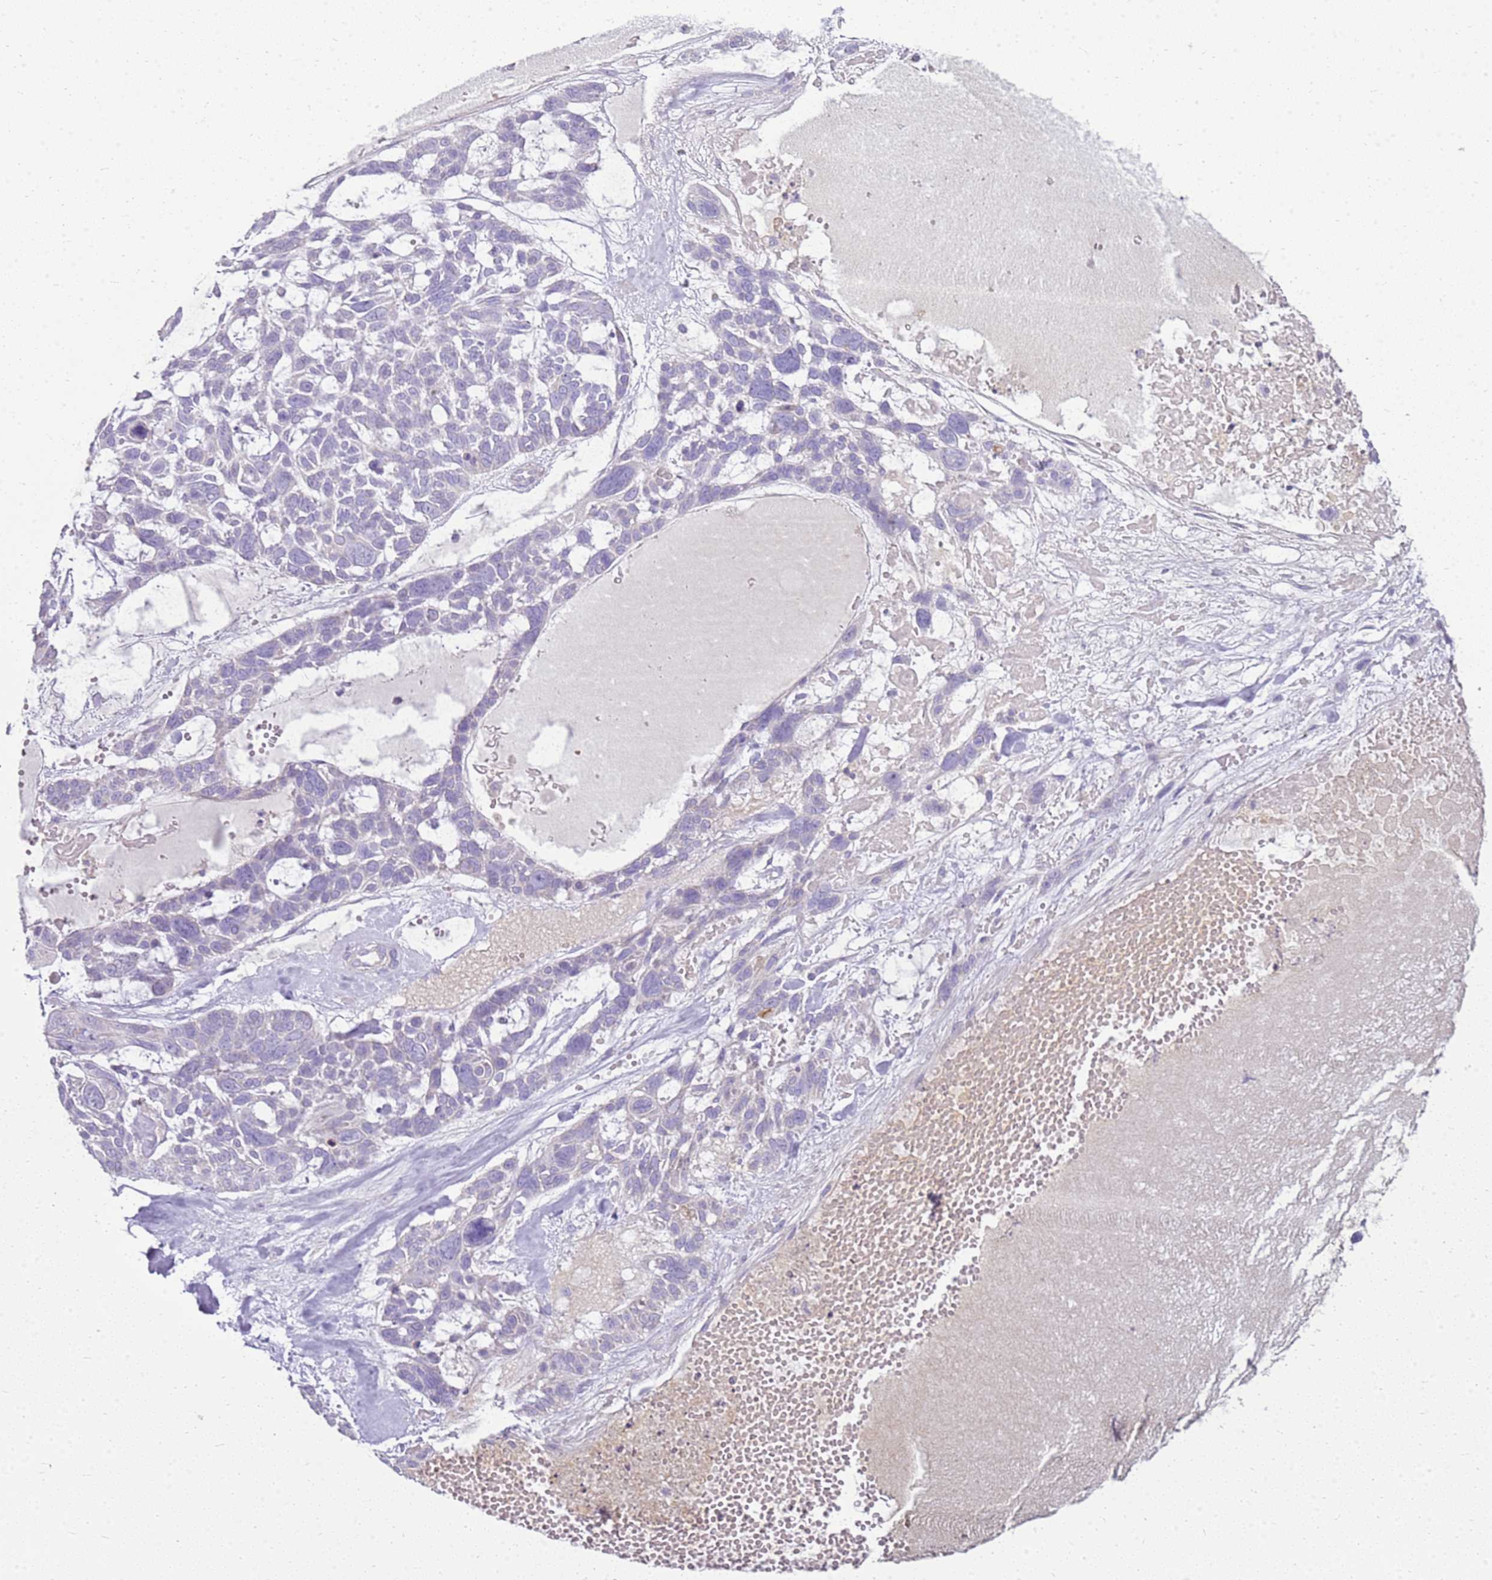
{"staining": {"intensity": "negative", "quantity": "none", "location": "none"}, "tissue": "skin cancer", "cell_type": "Tumor cells", "image_type": "cancer", "snomed": [{"axis": "morphology", "description": "Basal cell carcinoma"}, {"axis": "topography", "description": "Skin"}], "caption": "Tumor cells show no significant positivity in skin basal cell carcinoma.", "gene": "FABP2", "patient": {"sex": "male", "age": 88}}